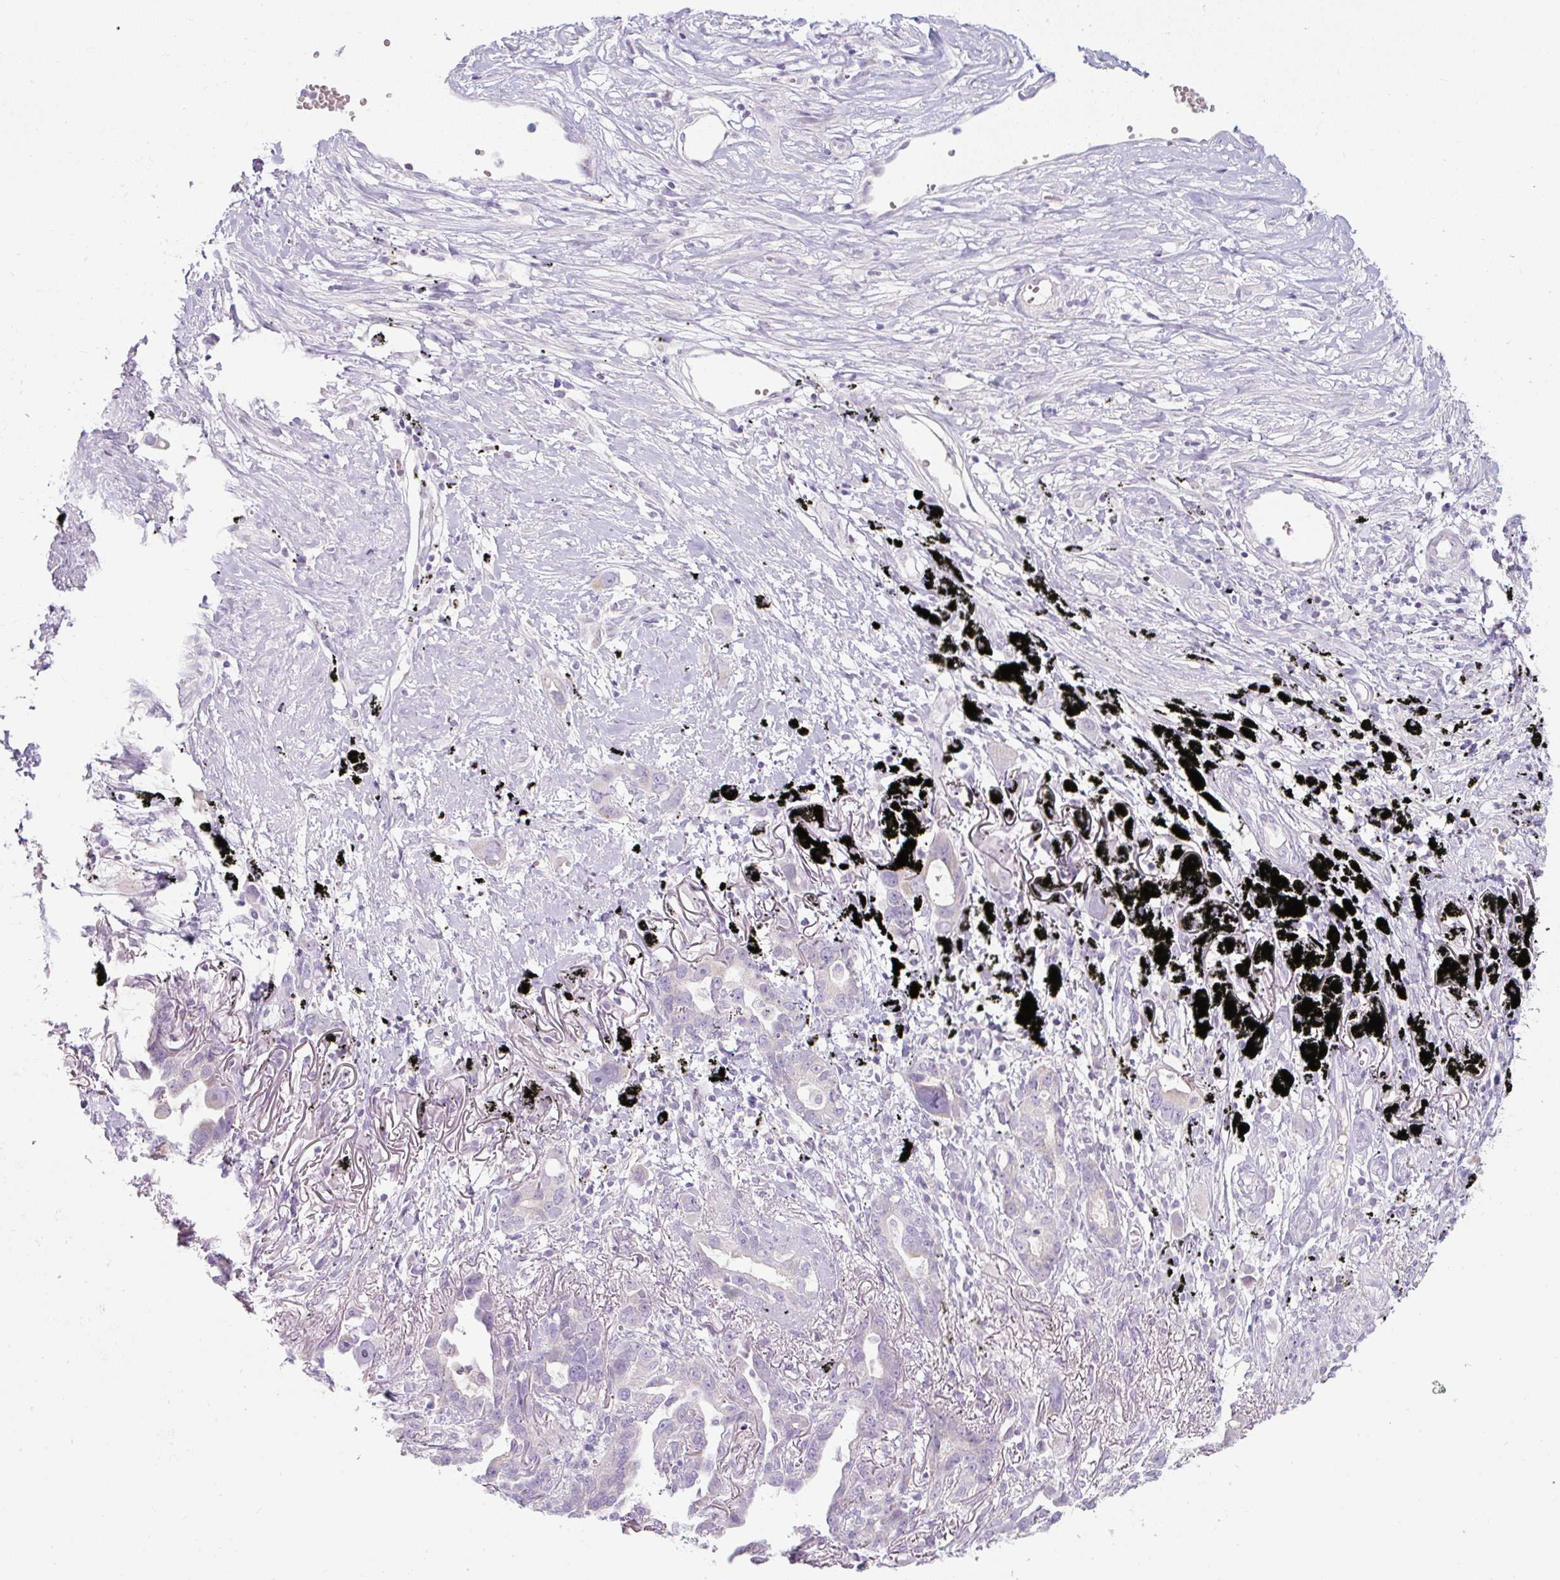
{"staining": {"intensity": "negative", "quantity": "none", "location": "none"}, "tissue": "lung cancer", "cell_type": "Tumor cells", "image_type": "cancer", "snomed": [{"axis": "morphology", "description": "Adenocarcinoma, NOS"}, {"axis": "topography", "description": "Lung"}], "caption": "This is an immunohistochemistry image of lung adenocarcinoma. There is no staining in tumor cells.", "gene": "FGFBP3", "patient": {"sex": "male", "age": 67}}